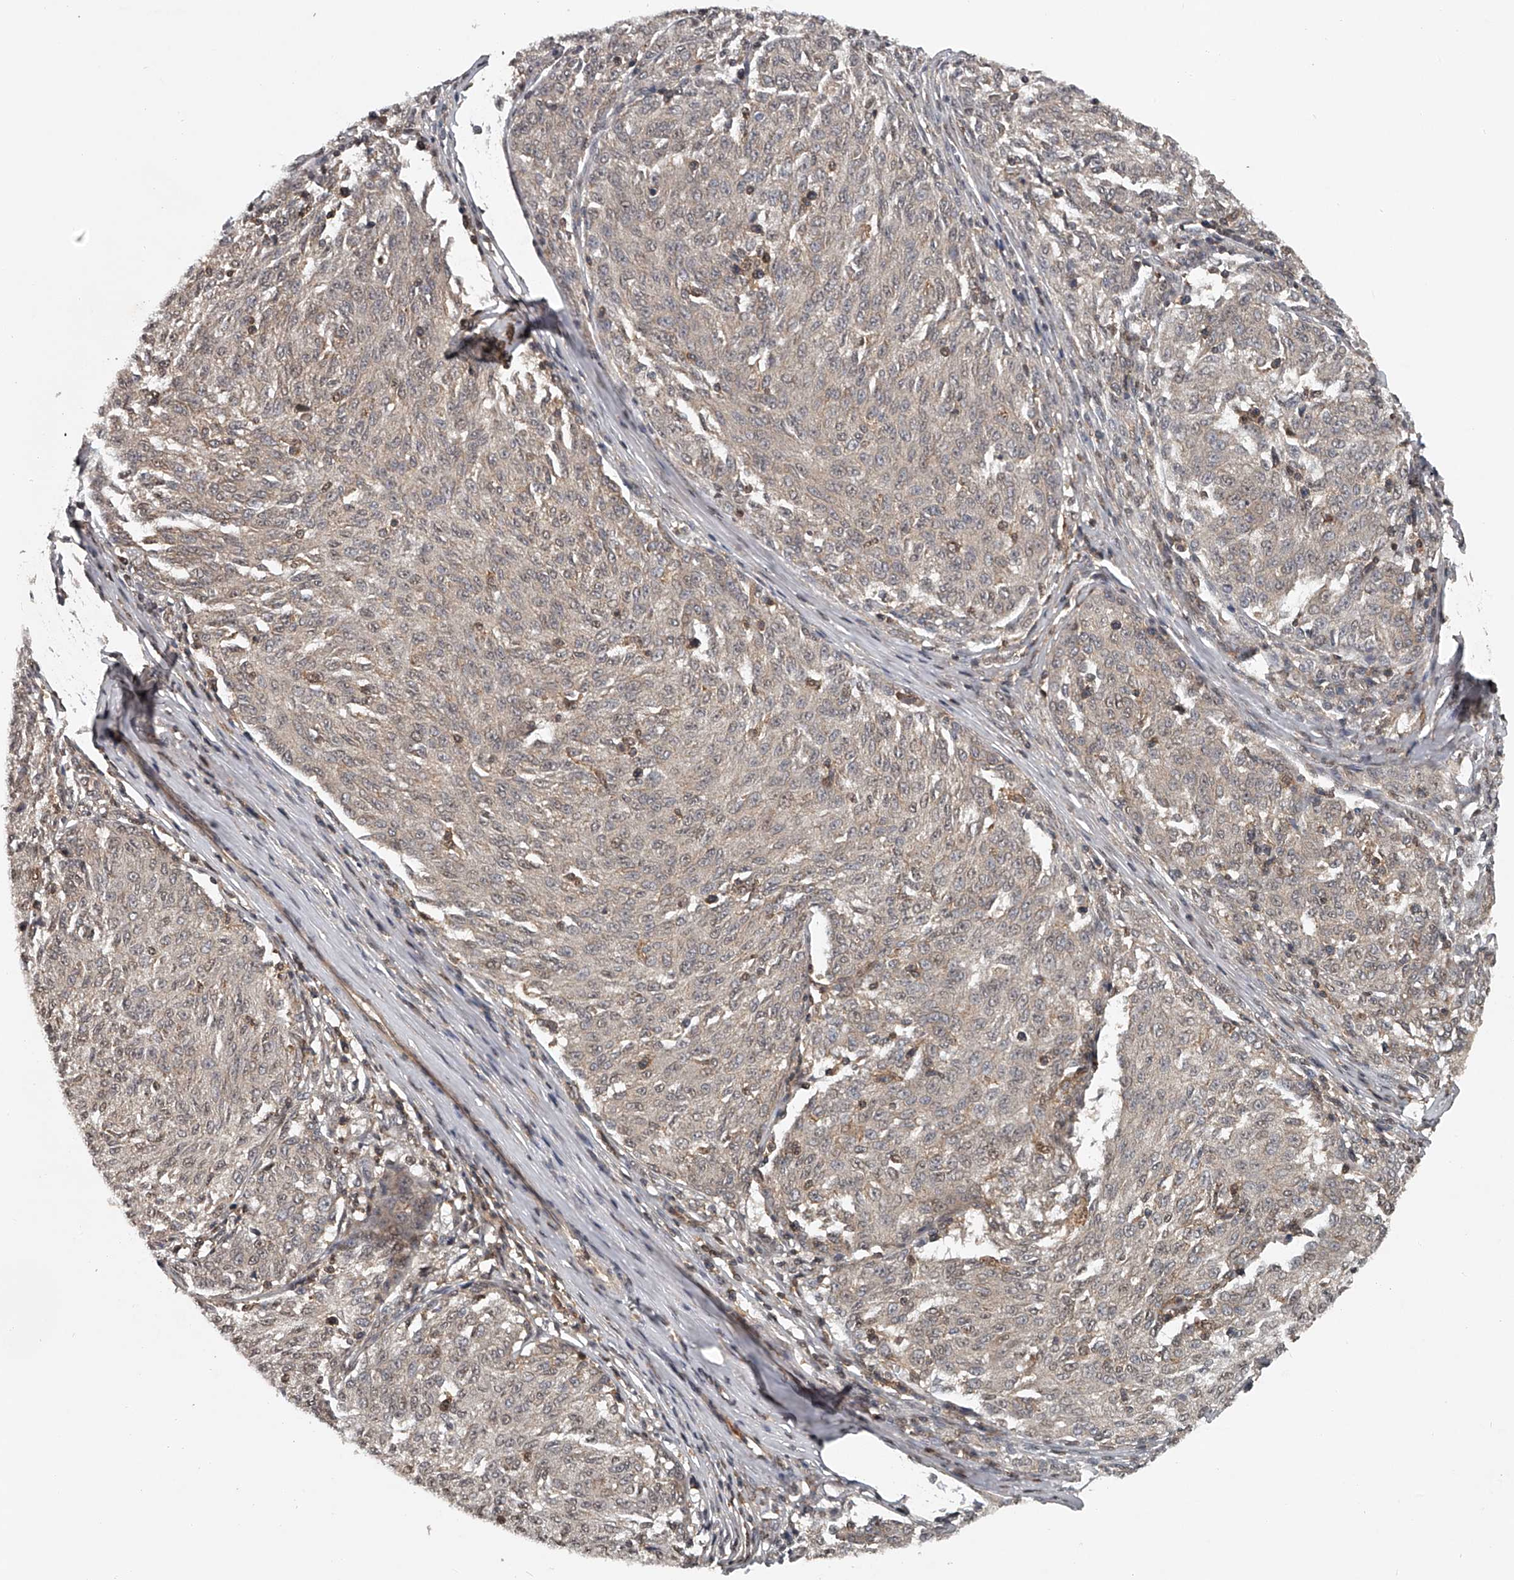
{"staining": {"intensity": "negative", "quantity": "none", "location": "none"}, "tissue": "melanoma", "cell_type": "Tumor cells", "image_type": "cancer", "snomed": [{"axis": "morphology", "description": "Malignant melanoma, NOS"}, {"axis": "topography", "description": "Skin"}], "caption": "Tumor cells are negative for brown protein staining in melanoma. Brightfield microscopy of IHC stained with DAB (brown) and hematoxylin (blue), captured at high magnification.", "gene": "PLEKHG1", "patient": {"sex": "female", "age": 72}}